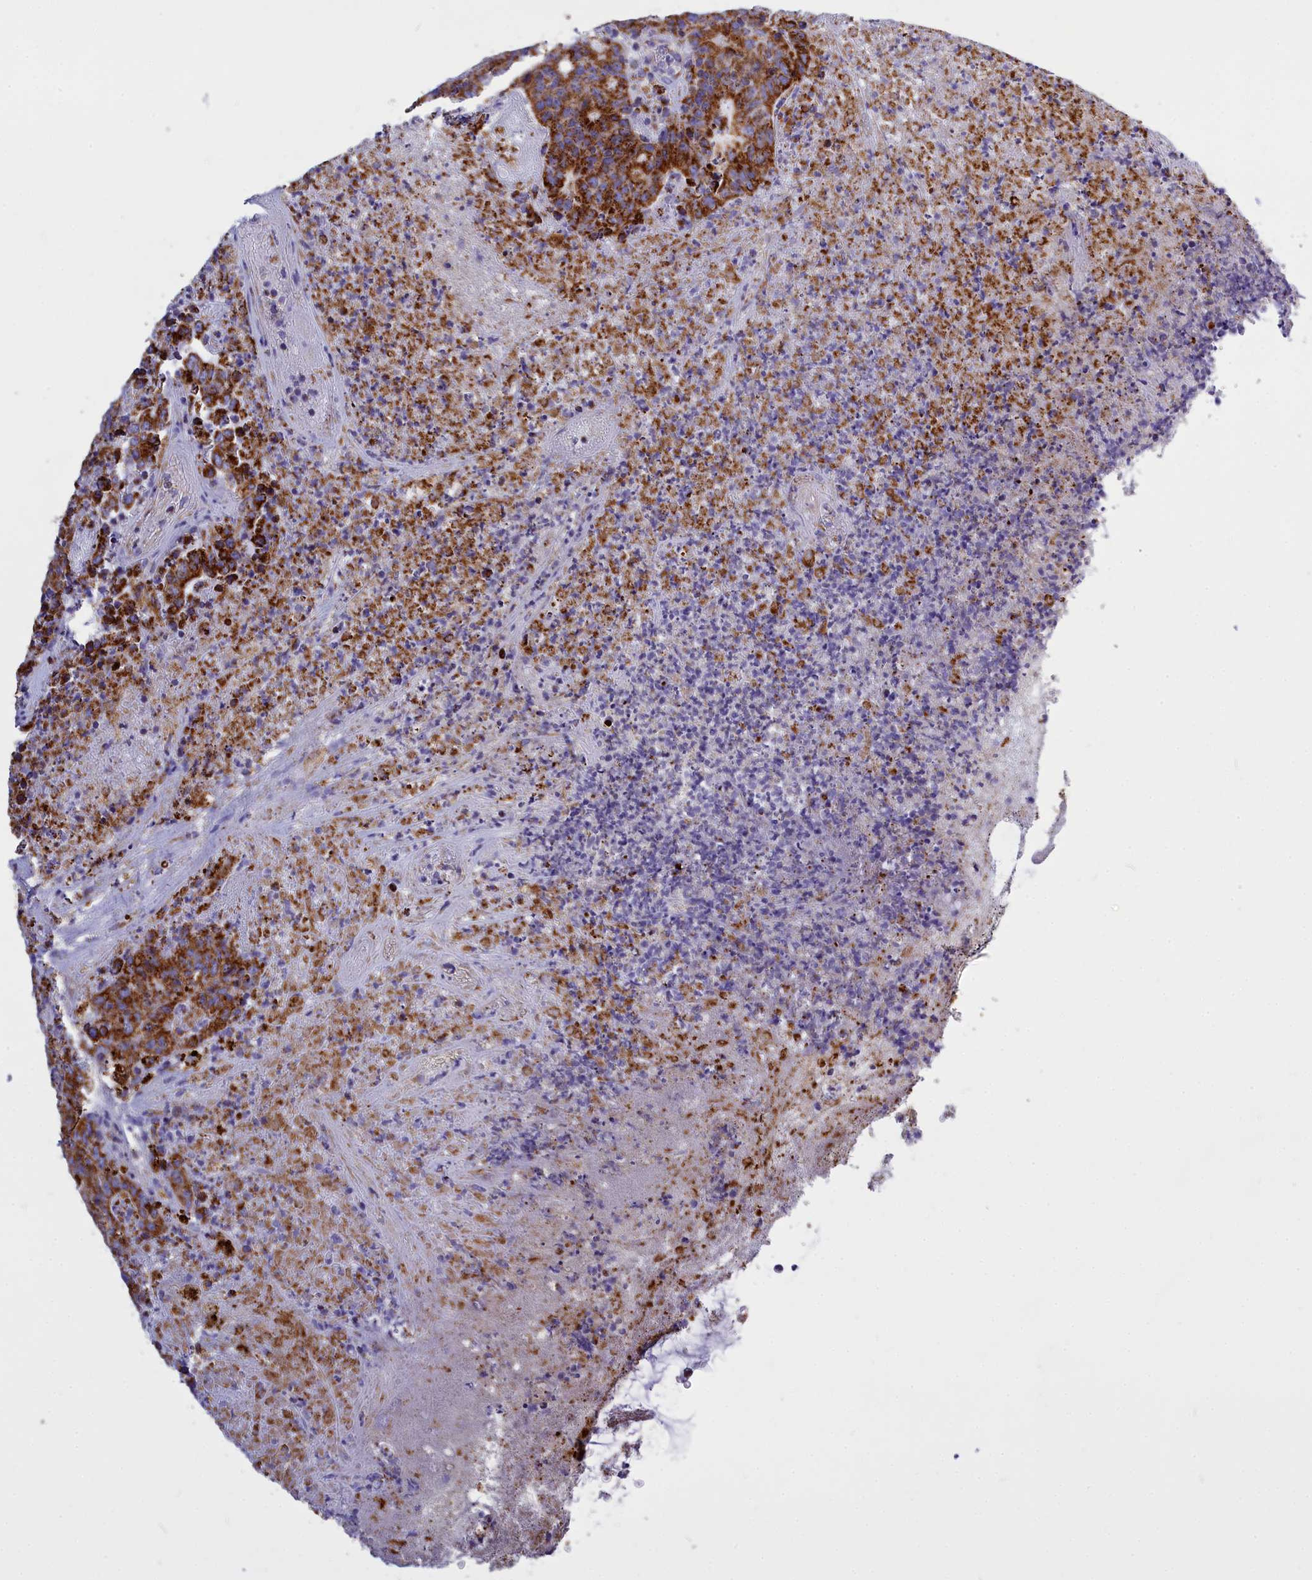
{"staining": {"intensity": "strong", "quantity": ">75%", "location": "cytoplasmic/membranous"}, "tissue": "colorectal cancer", "cell_type": "Tumor cells", "image_type": "cancer", "snomed": [{"axis": "morphology", "description": "Adenocarcinoma, NOS"}, {"axis": "topography", "description": "Colon"}], "caption": "Protein analysis of colorectal adenocarcinoma tissue exhibits strong cytoplasmic/membranous positivity in about >75% of tumor cells.", "gene": "VDAC2", "patient": {"sex": "female", "age": 75}}